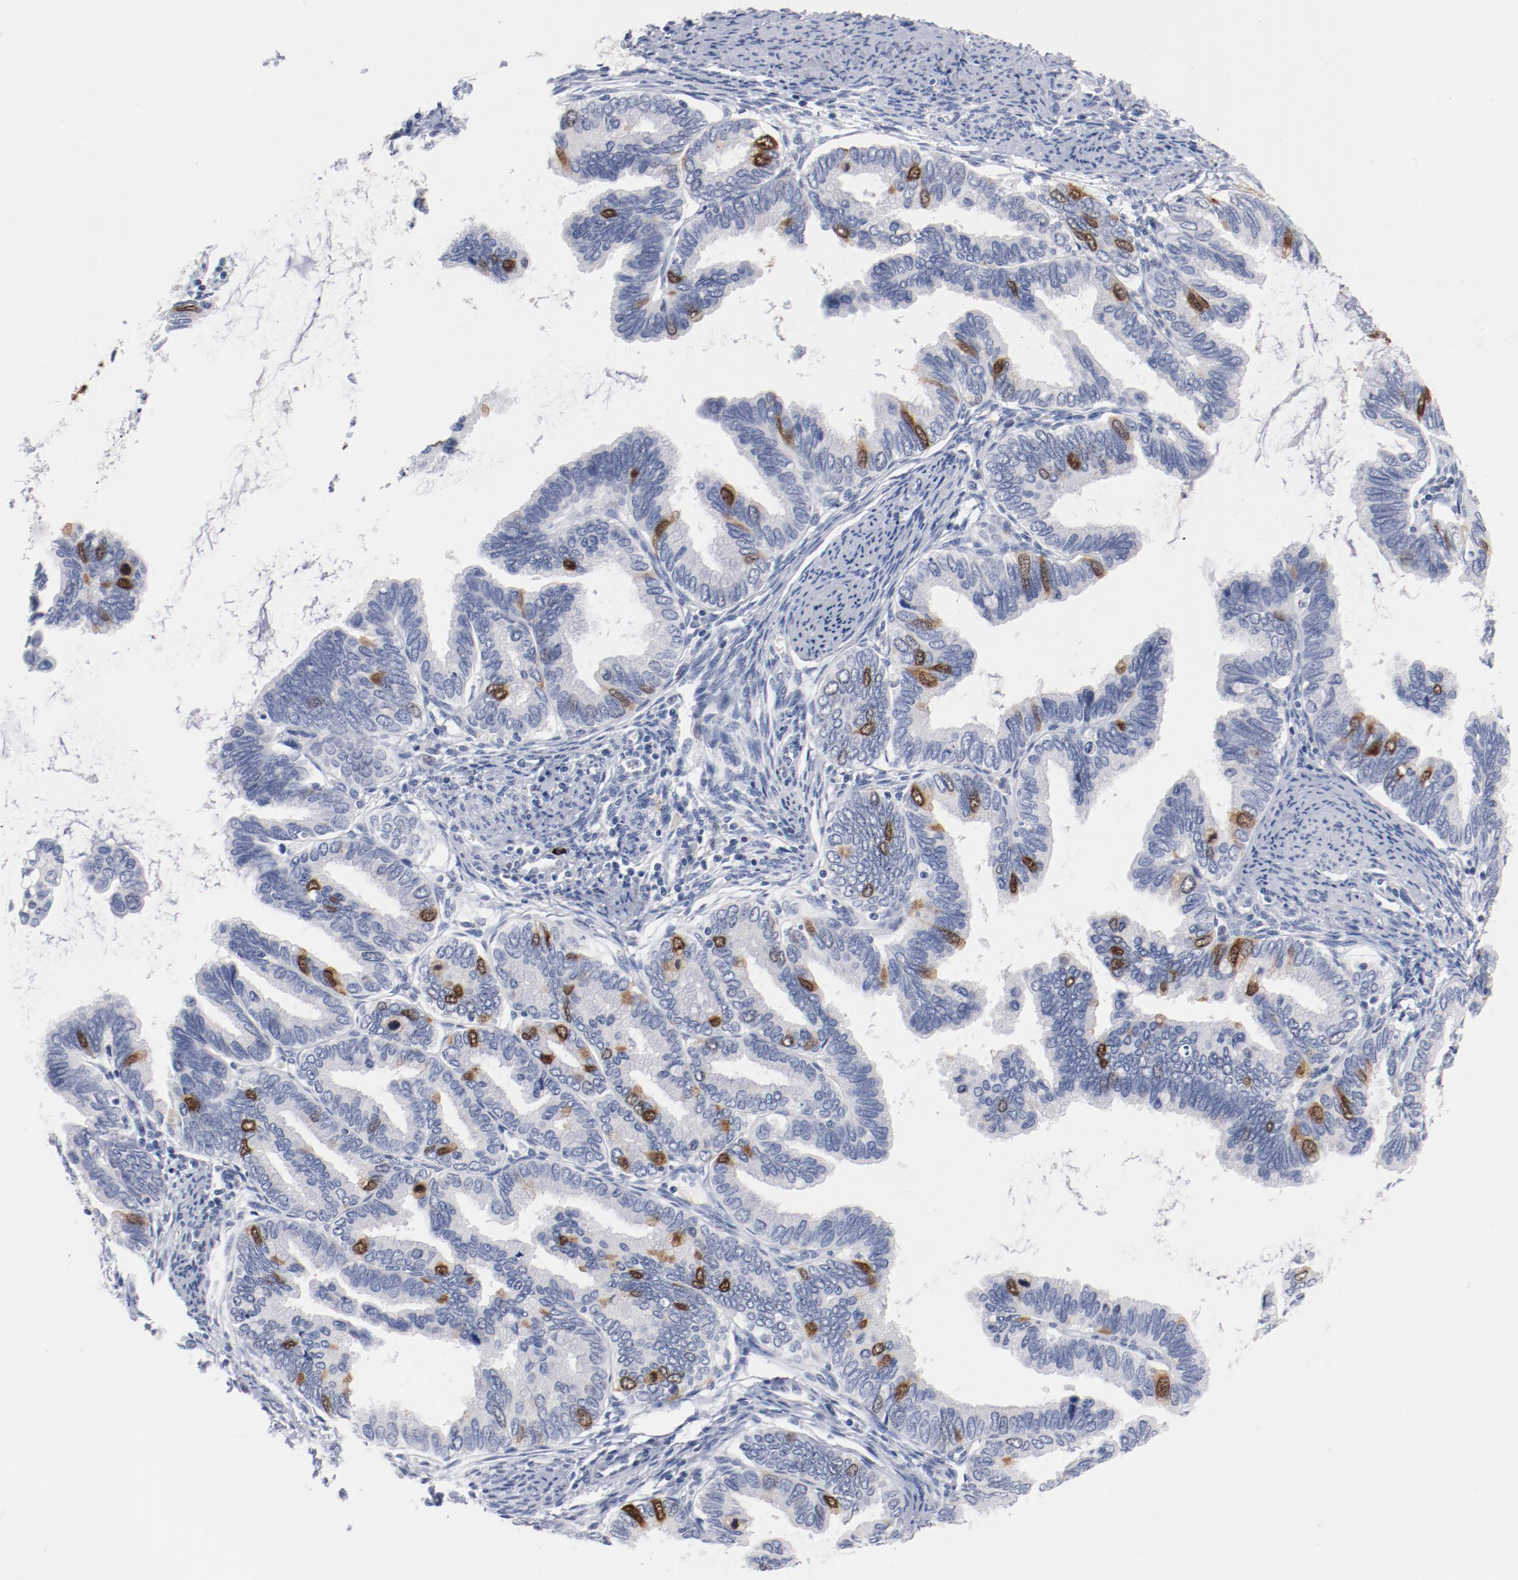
{"staining": {"intensity": "strong", "quantity": "<25%", "location": "nuclear"}, "tissue": "cervical cancer", "cell_type": "Tumor cells", "image_type": "cancer", "snomed": [{"axis": "morphology", "description": "Adenocarcinoma, NOS"}, {"axis": "topography", "description": "Cervix"}], "caption": "Protein staining of cervical cancer tissue reveals strong nuclear staining in approximately <25% of tumor cells.", "gene": "CDC20", "patient": {"sex": "female", "age": 49}}